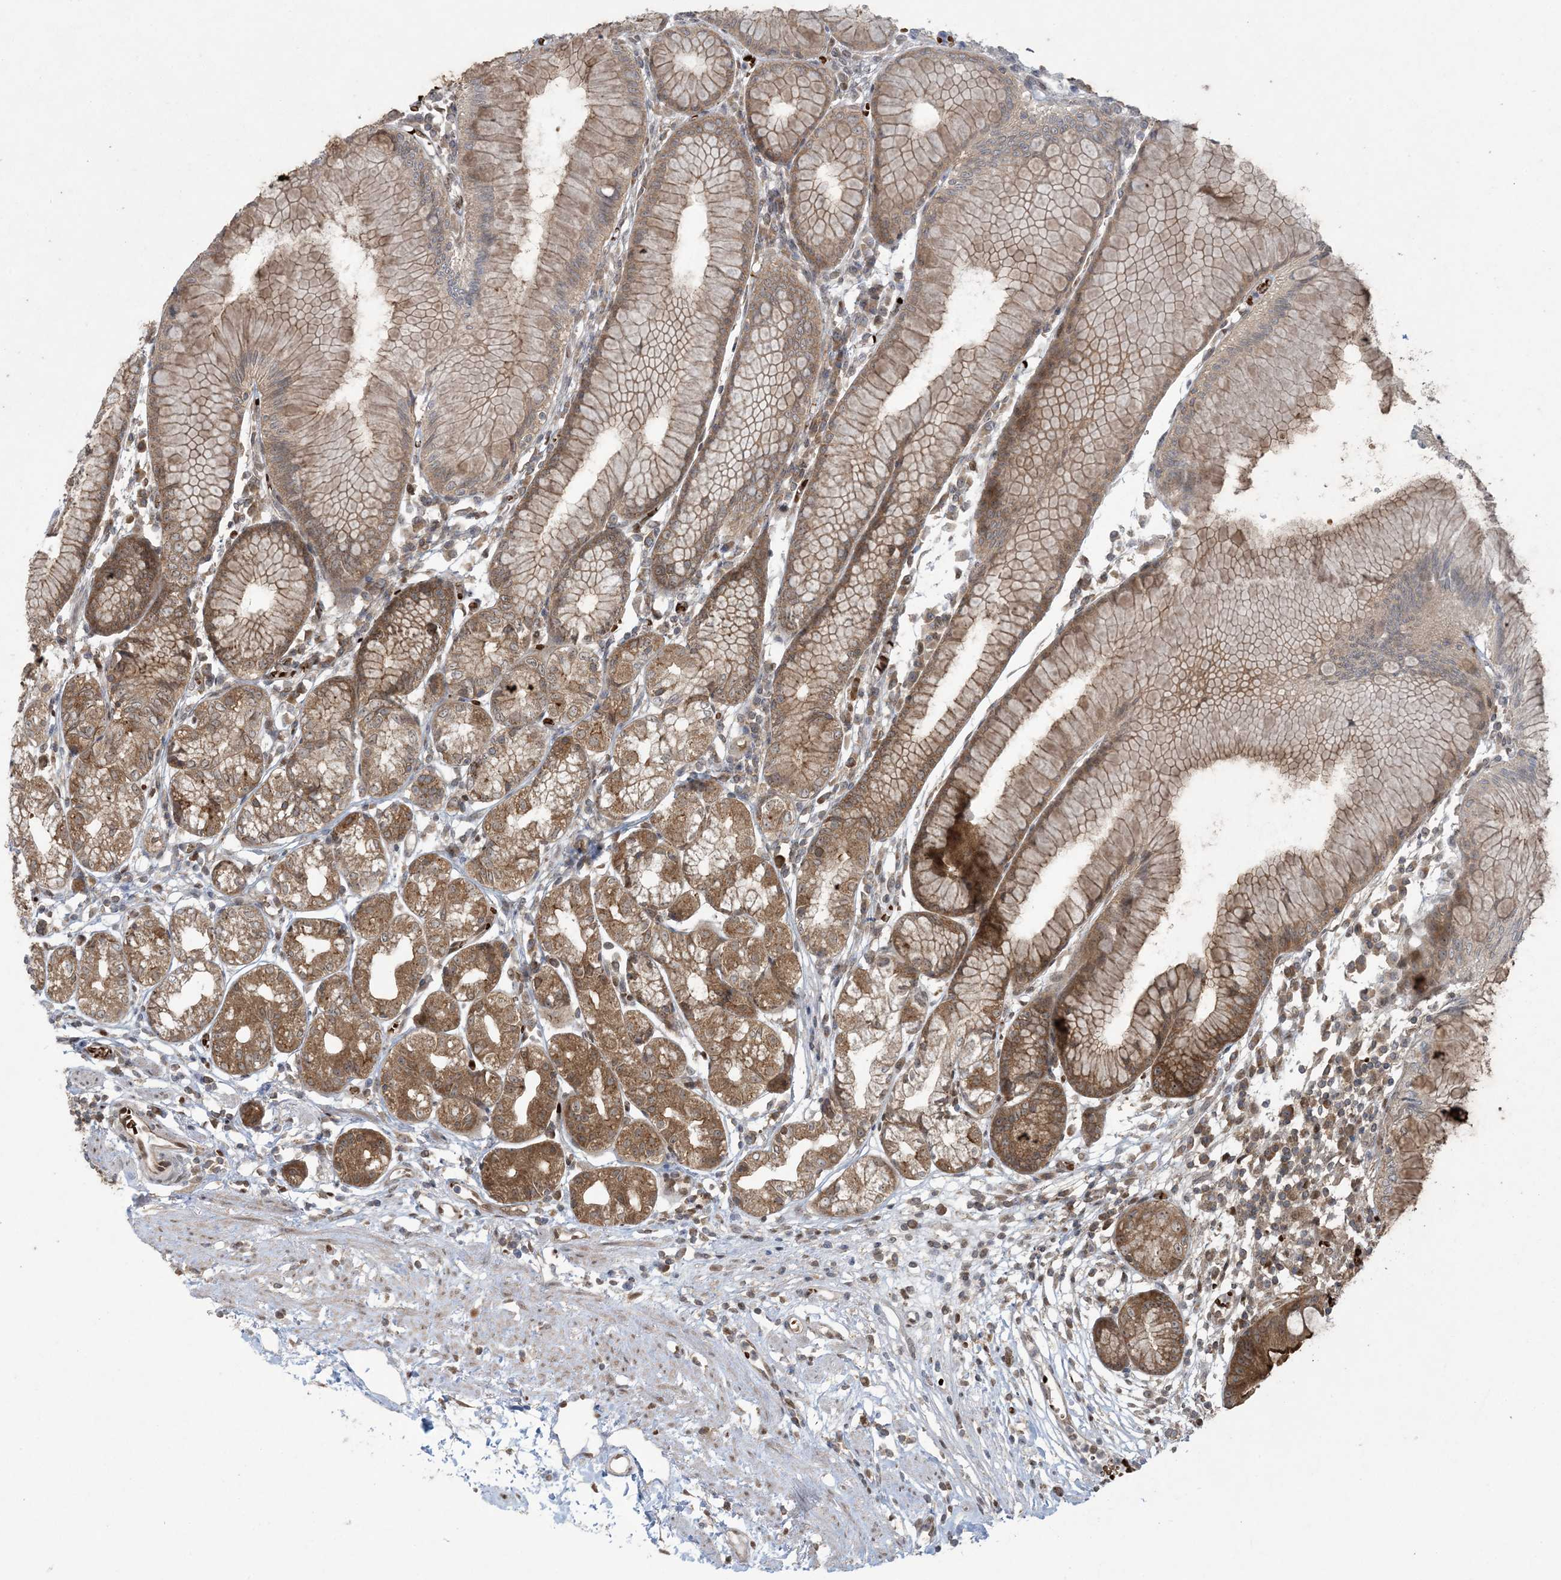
{"staining": {"intensity": "moderate", "quantity": ">75%", "location": "cytoplasmic/membranous"}, "tissue": "stomach", "cell_type": "Glandular cells", "image_type": "normal", "snomed": [{"axis": "morphology", "description": "Normal tissue, NOS"}, {"axis": "topography", "description": "Stomach"}], "caption": "Brown immunohistochemical staining in normal human stomach shows moderate cytoplasmic/membranous expression in approximately >75% of glandular cells.", "gene": "ABCF3", "patient": {"sex": "female", "age": 57}}